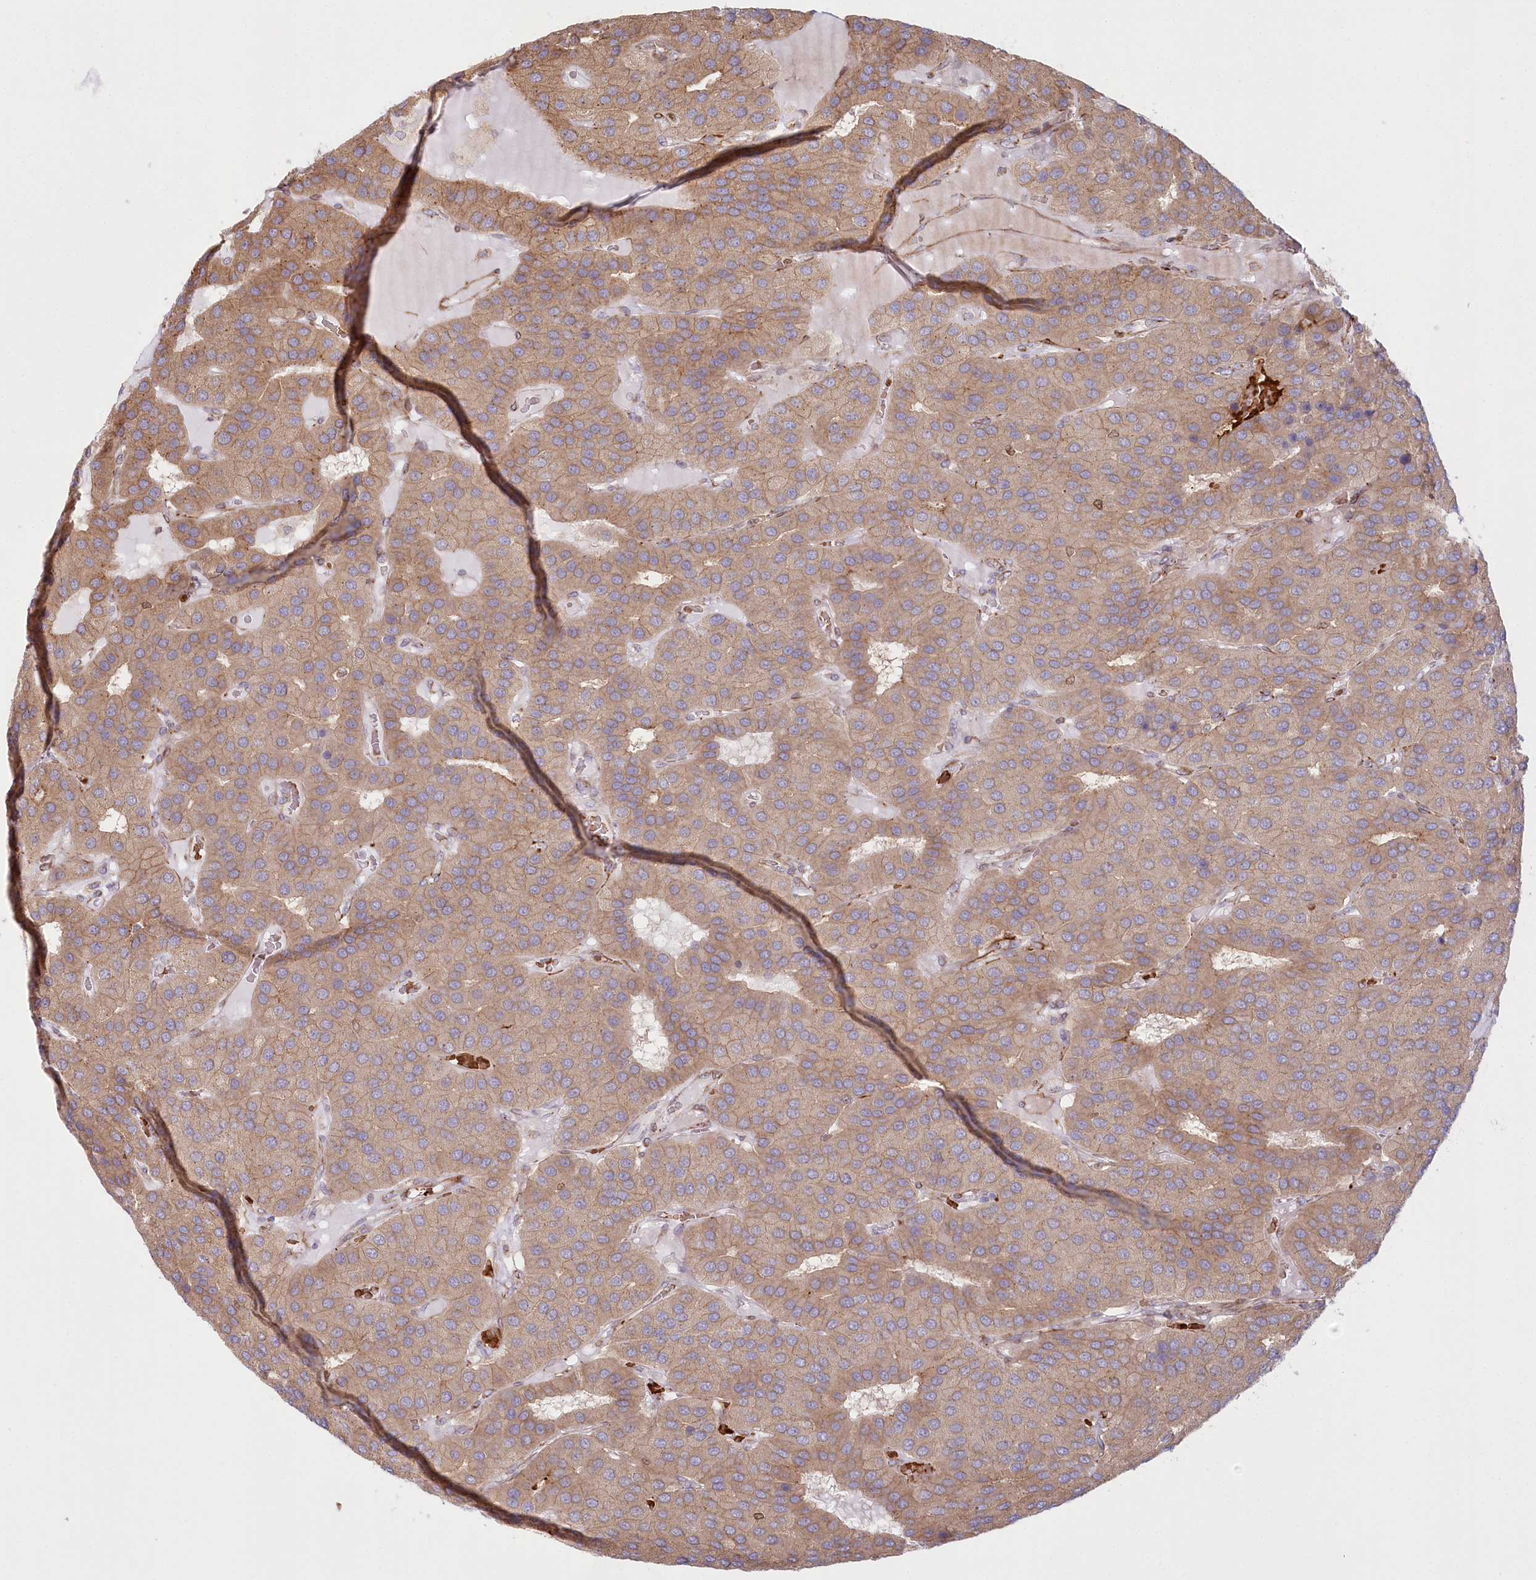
{"staining": {"intensity": "weak", "quantity": ">75%", "location": "cytoplasmic/membranous"}, "tissue": "parathyroid gland", "cell_type": "Glandular cells", "image_type": "normal", "snomed": [{"axis": "morphology", "description": "Normal tissue, NOS"}, {"axis": "morphology", "description": "Adenoma, NOS"}, {"axis": "topography", "description": "Parathyroid gland"}], "caption": "Glandular cells show low levels of weak cytoplasmic/membranous positivity in about >75% of cells in benign parathyroid gland.", "gene": "COMMD3", "patient": {"sex": "female", "age": 86}}